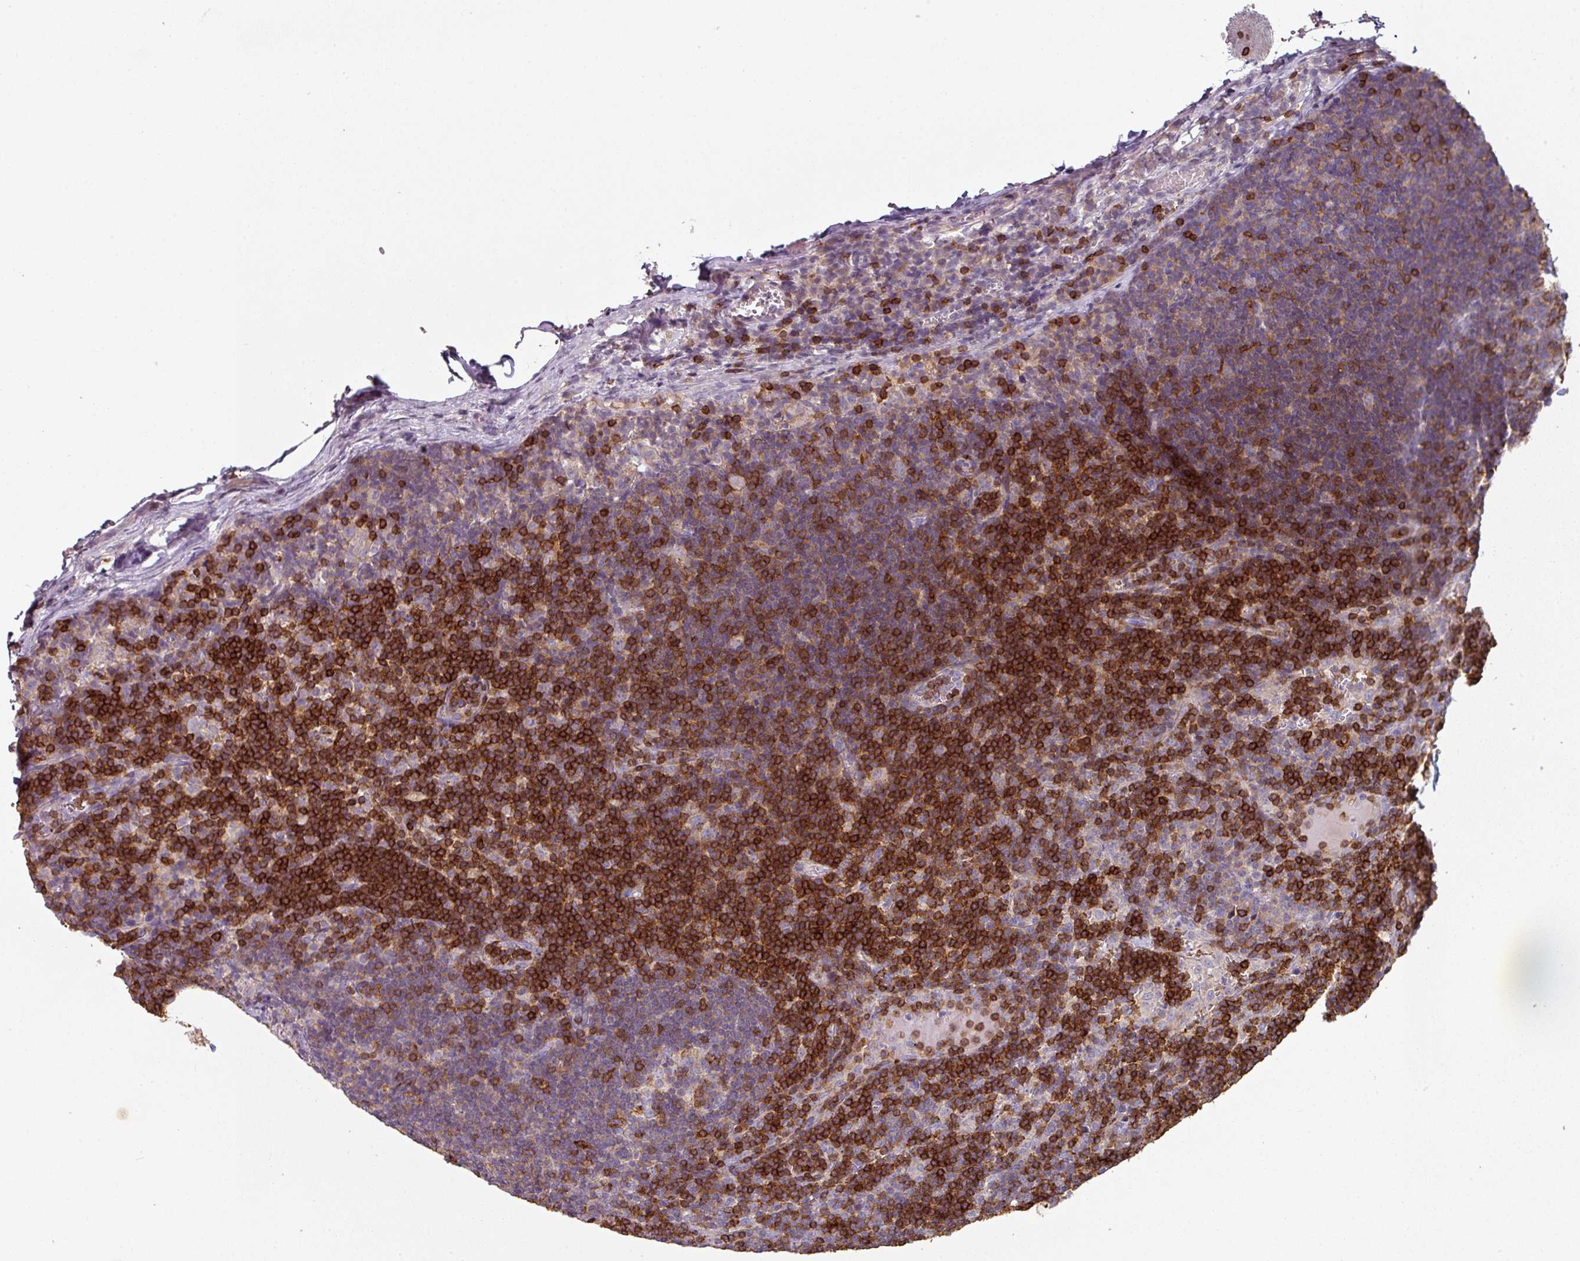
{"staining": {"intensity": "strong", "quantity": "<25%", "location": "cytoplasmic/membranous"}, "tissue": "lymph node", "cell_type": "Germinal center cells", "image_type": "normal", "snomed": [{"axis": "morphology", "description": "Normal tissue, NOS"}, {"axis": "topography", "description": "Lymph node"}], "caption": "A histopathology image of human lymph node stained for a protein shows strong cytoplasmic/membranous brown staining in germinal center cells.", "gene": "CD3G", "patient": {"sex": "female", "age": 29}}